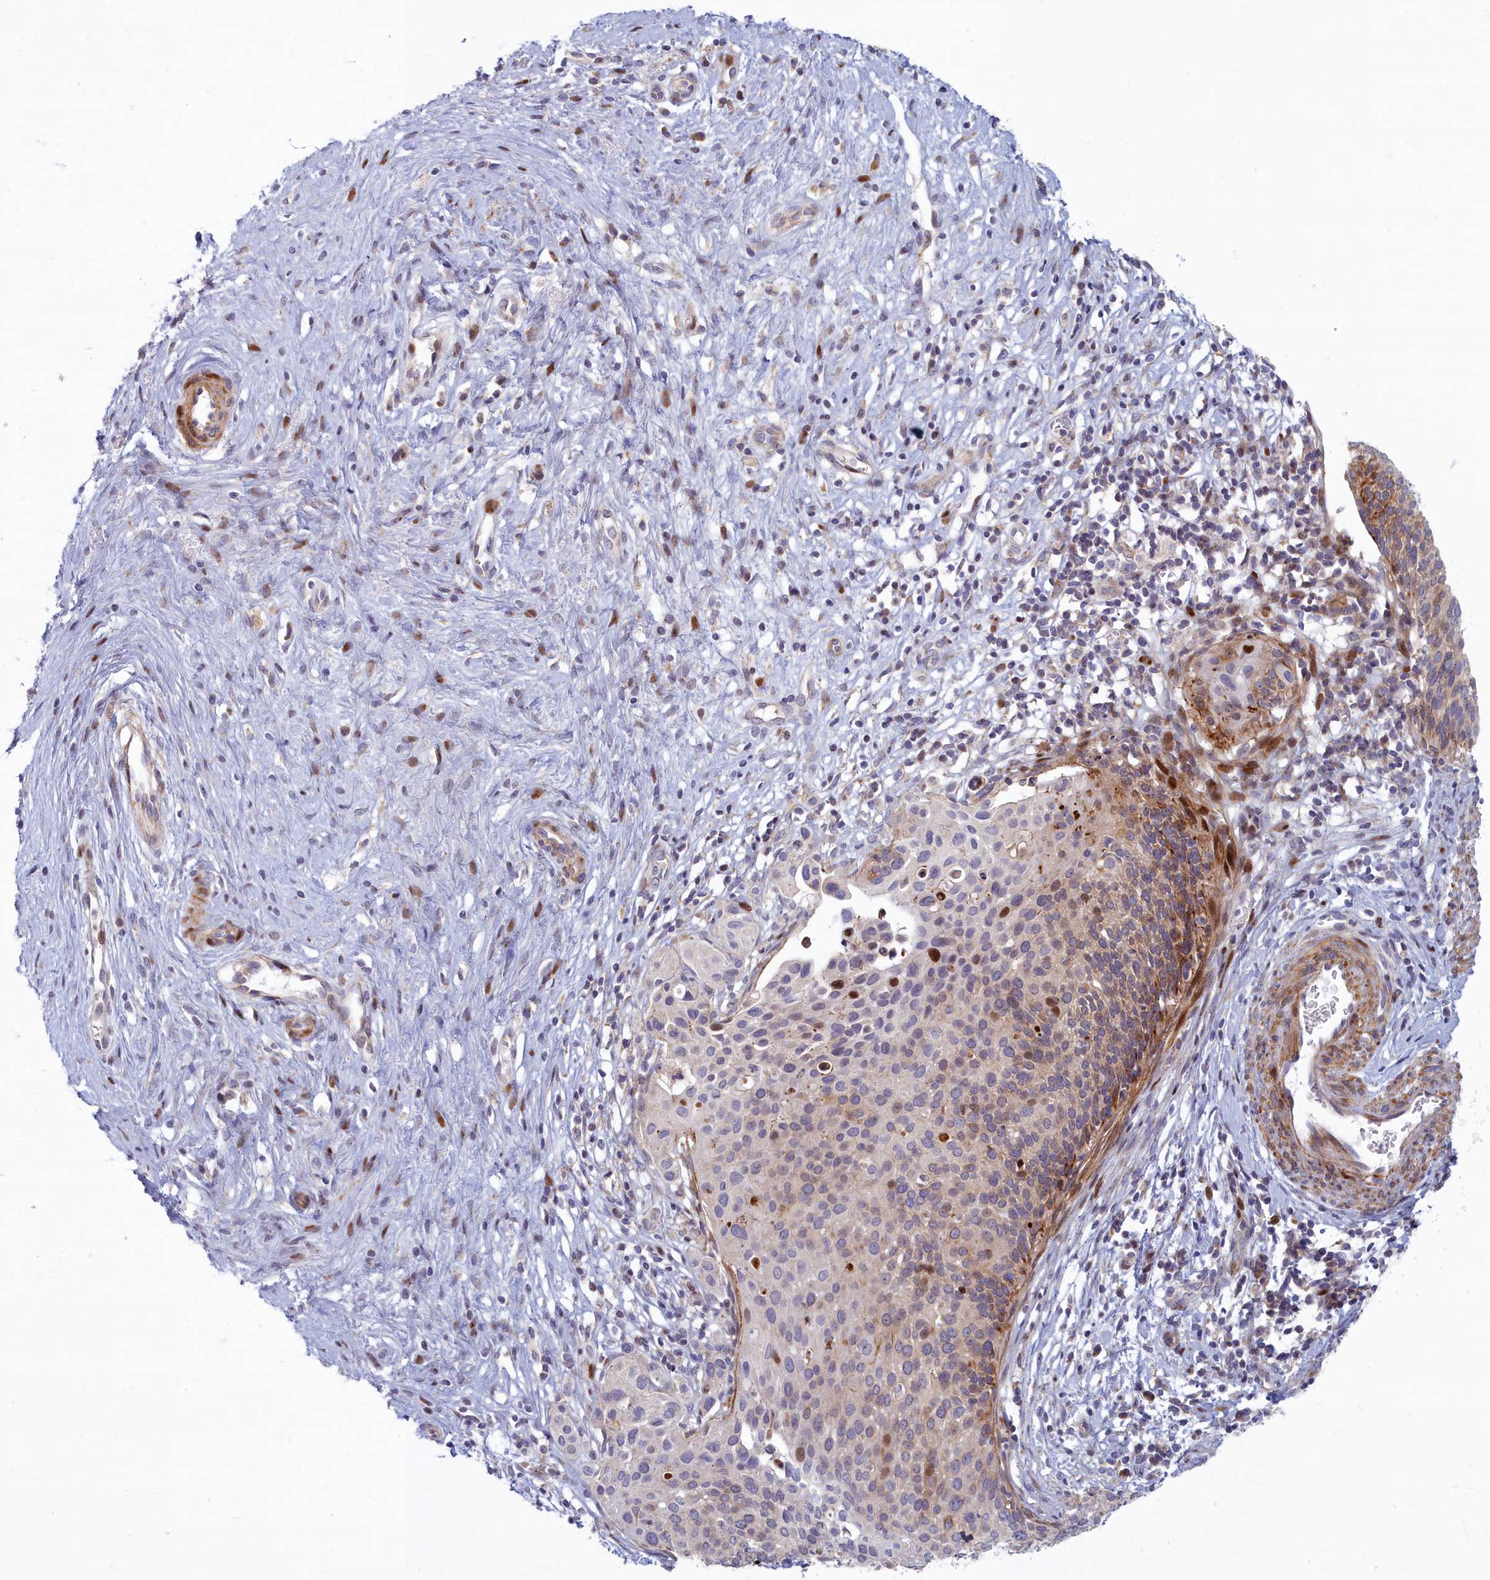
{"staining": {"intensity": "negative", "quantity": "none", "location": "none"}, "tissue": "cervical cancer", "cell_type": "Tumor cells", "image_type": "cancer", "snomed": [{"axis": "morphology", "description": "Squamous cell carcinoma, NOS"}, {"axis": "topography", "description": "Cervix"}], "caption": "Tumor cells are negative for brown protein staining in cervical cancer. The staining is performed using DAB (3,3'-diaminobenzidine) brown chromogen with nuclei counter-stained in using hematoxylin.", "gene": "C15orf40", "patient": {"sex": "female", "age": 44}}